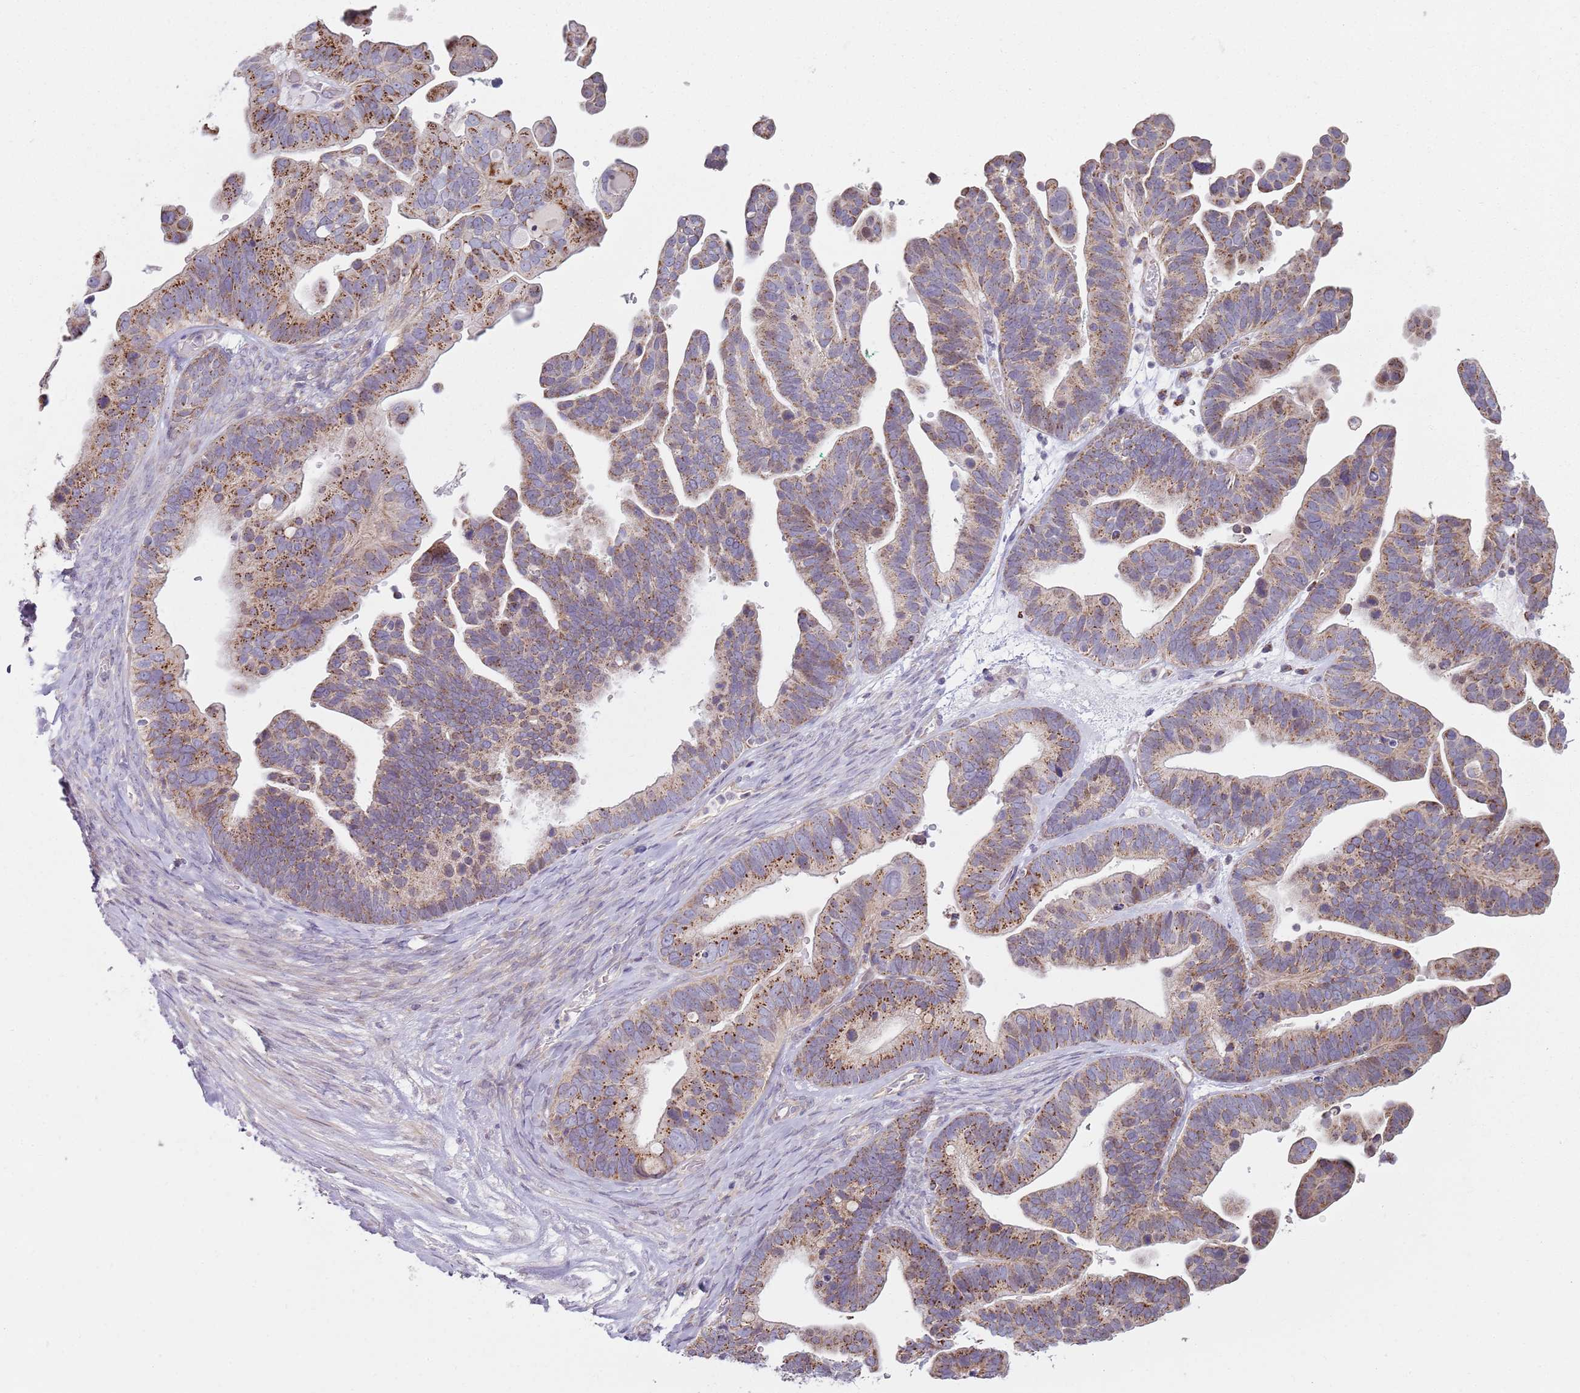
{"staining": {"intensity": "moderate", "quantity": ">75%", "location": "cytoplasmic/membranous"}, "tissue": "ovarian cancer", "cell_type": "Tumor cells", "image_type": "cancer", "snomed": [{"axis": "morphology", "description": "Cystadenocarcinoma, serous, NOS"}, {"axis": "topography", "description": "Ovary"}], "caption": "Serous cystadenocarcinoma (ovarian) stained with a brown dye reveals moderate cytoplasmic/membranous positive staining in about >75% of tumor cells.", "gene": "GAS8", "patient": {"sex": "female", "age": 56}}